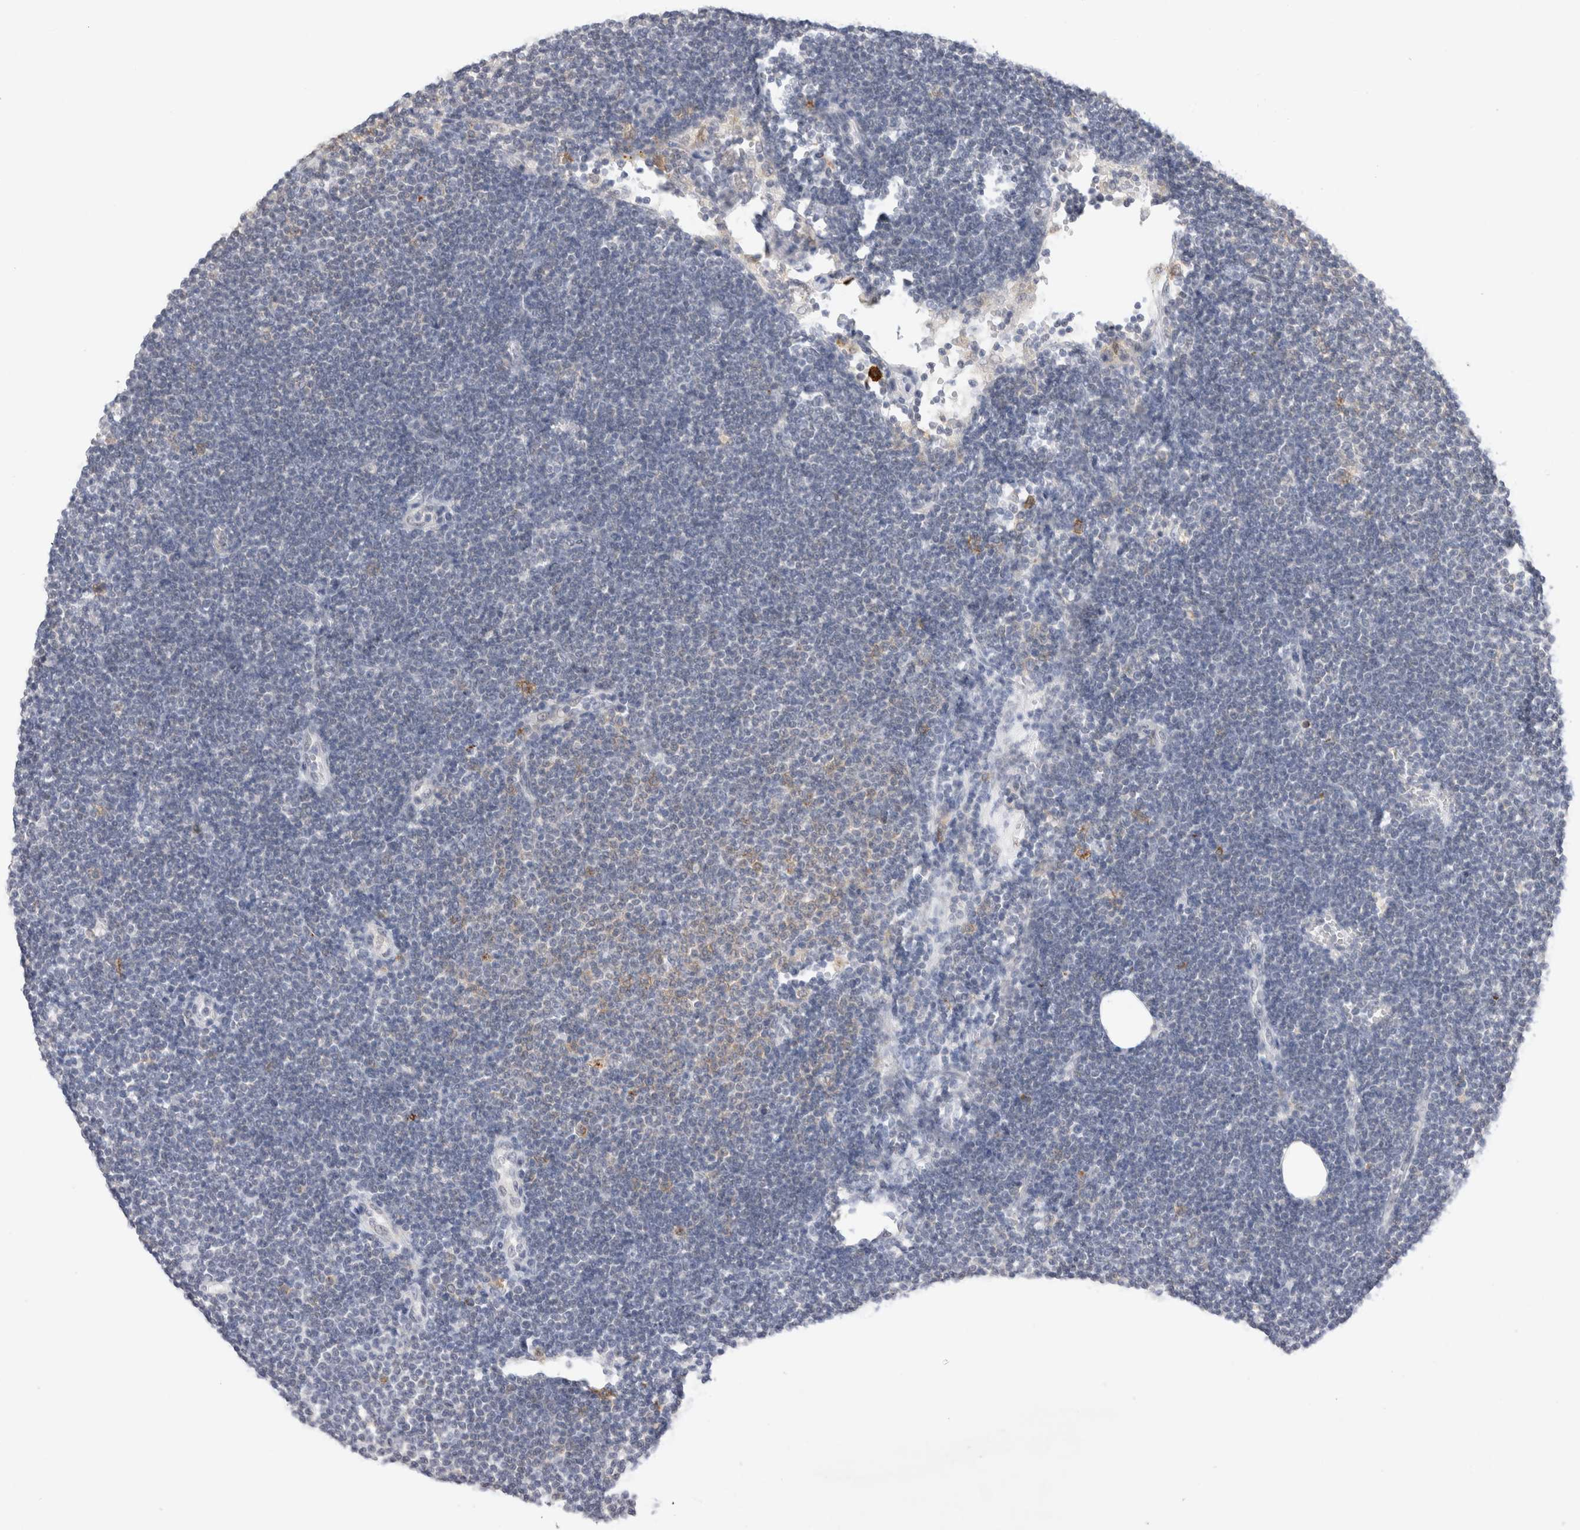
{"staining": {"intensity": "negative", "quantity": "none", "location": "none"}, "tissue": "lymphoma", "cell_type": "Tumor cells", "image_type": "cancer", "snomed": [{"axis": "morphology", "description": "Malignant lymphoma, non-Hodgkin's type, Low grade"}, {"axis": "topography", "description": "Lymph node"}], "caption": "Protein analysis of malignant lymphoma, non-Hodgkin's type (low-grade) reveals no significant expression in tumor cells.", "gene": "SLC22A12", "patient": {"sex": "female", "age": 53}}